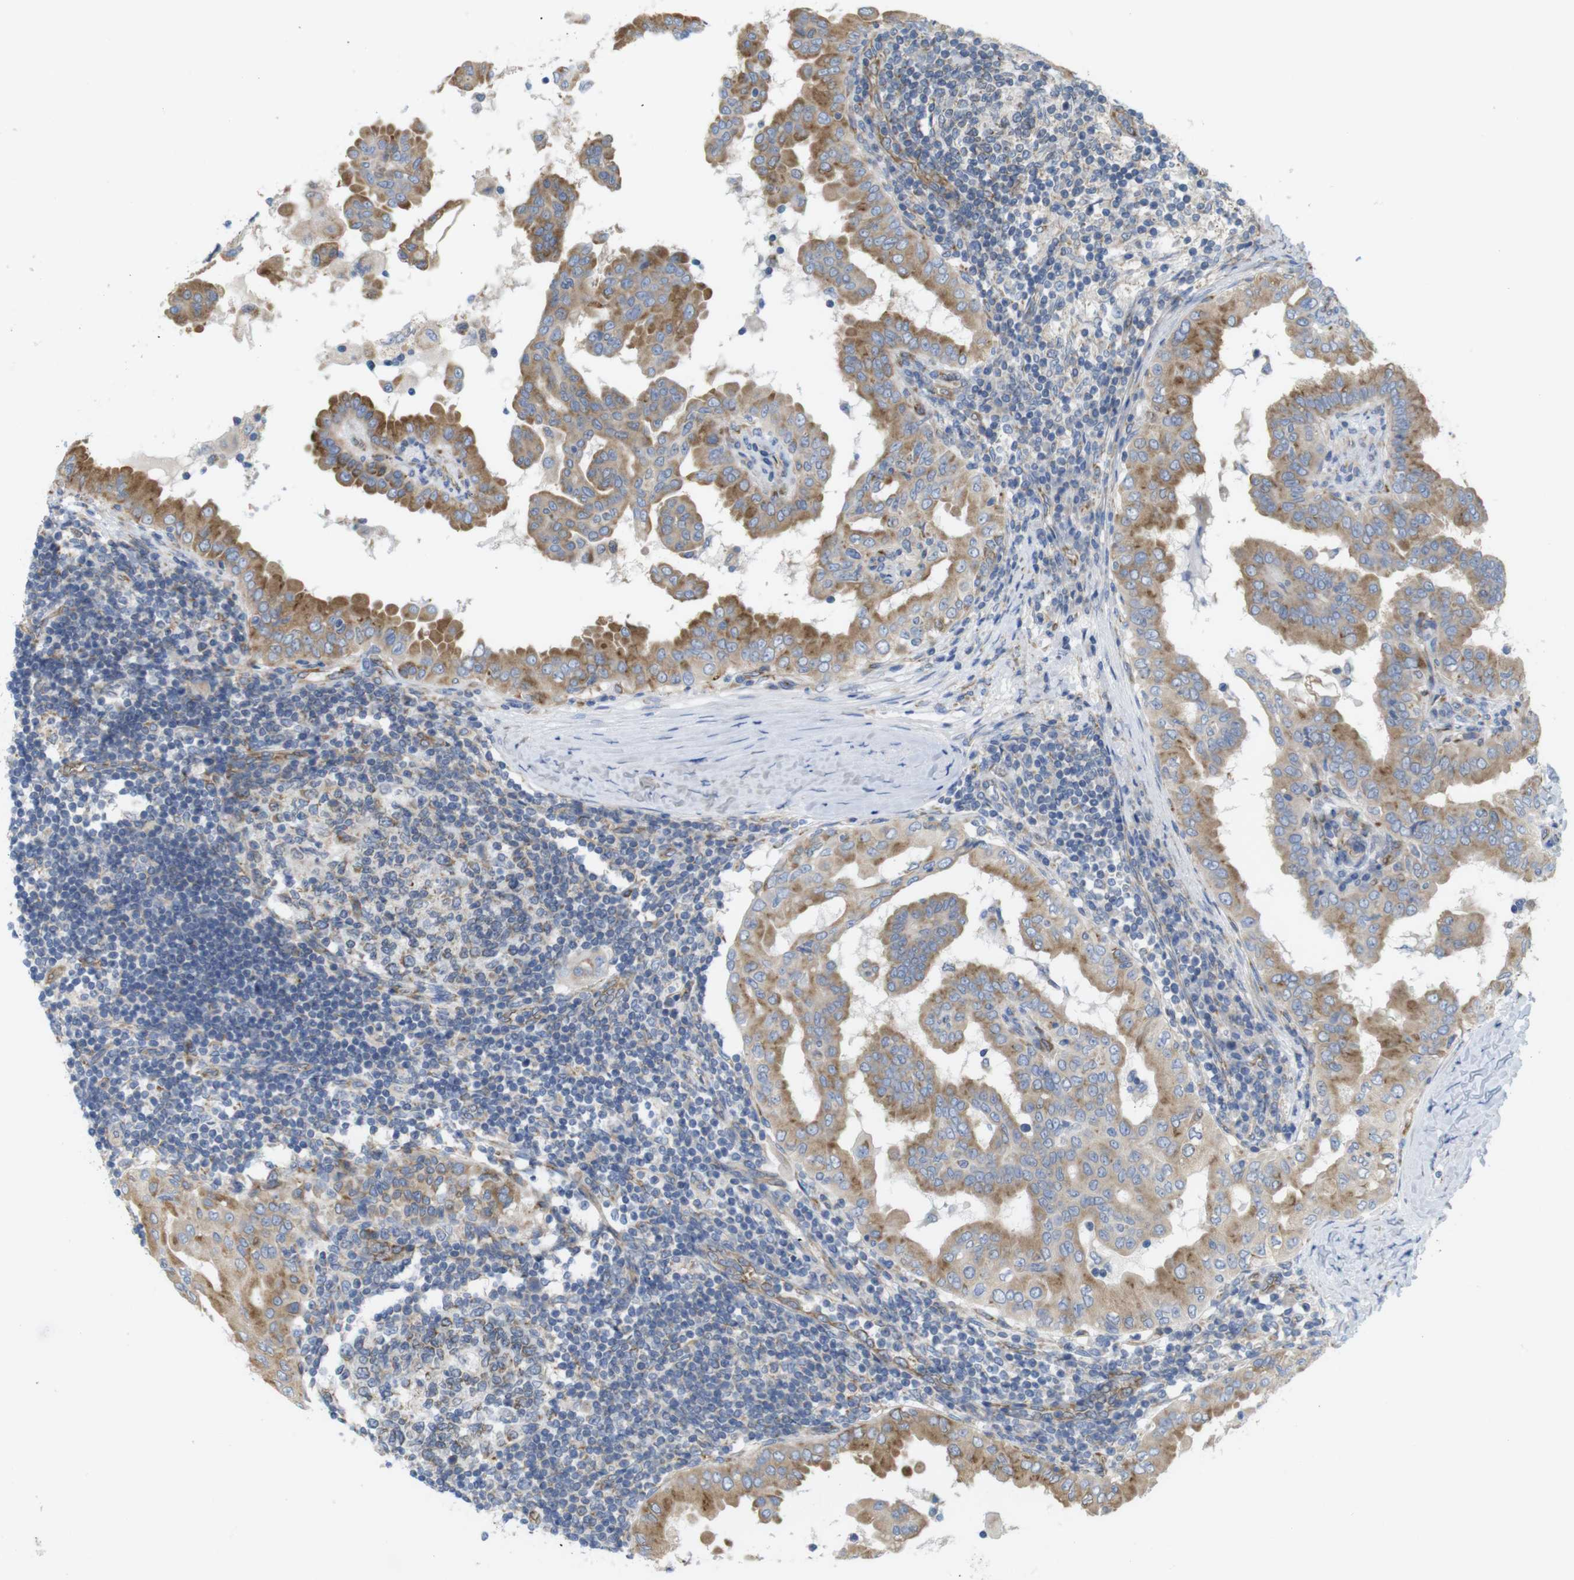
{"staining": {"intensity": "moderate", "quantity": "25%-75%", "location": "cytoplasmic/membranous"}, "tissue": "thyroid cancer", "cell_type": "Tumor cells", "image_type": "cancer", "snomed": [{"axis": "morphology", "description": "Papillary adenocarcinoma, NOS"}, {"axis": "topography", "description": "Thyroid gland"}], "caption": "This histopathology image reveals papillary adenocarcinoma (thyroid) stained with IHC to label a protein in brown. The cytoplasmic/membranous of tumor cells show moderate positivity for the protein. Nuclei are counter-stained blue.", "gene": "PCNX2", "patient": {"sex": "male", "age": 33}}